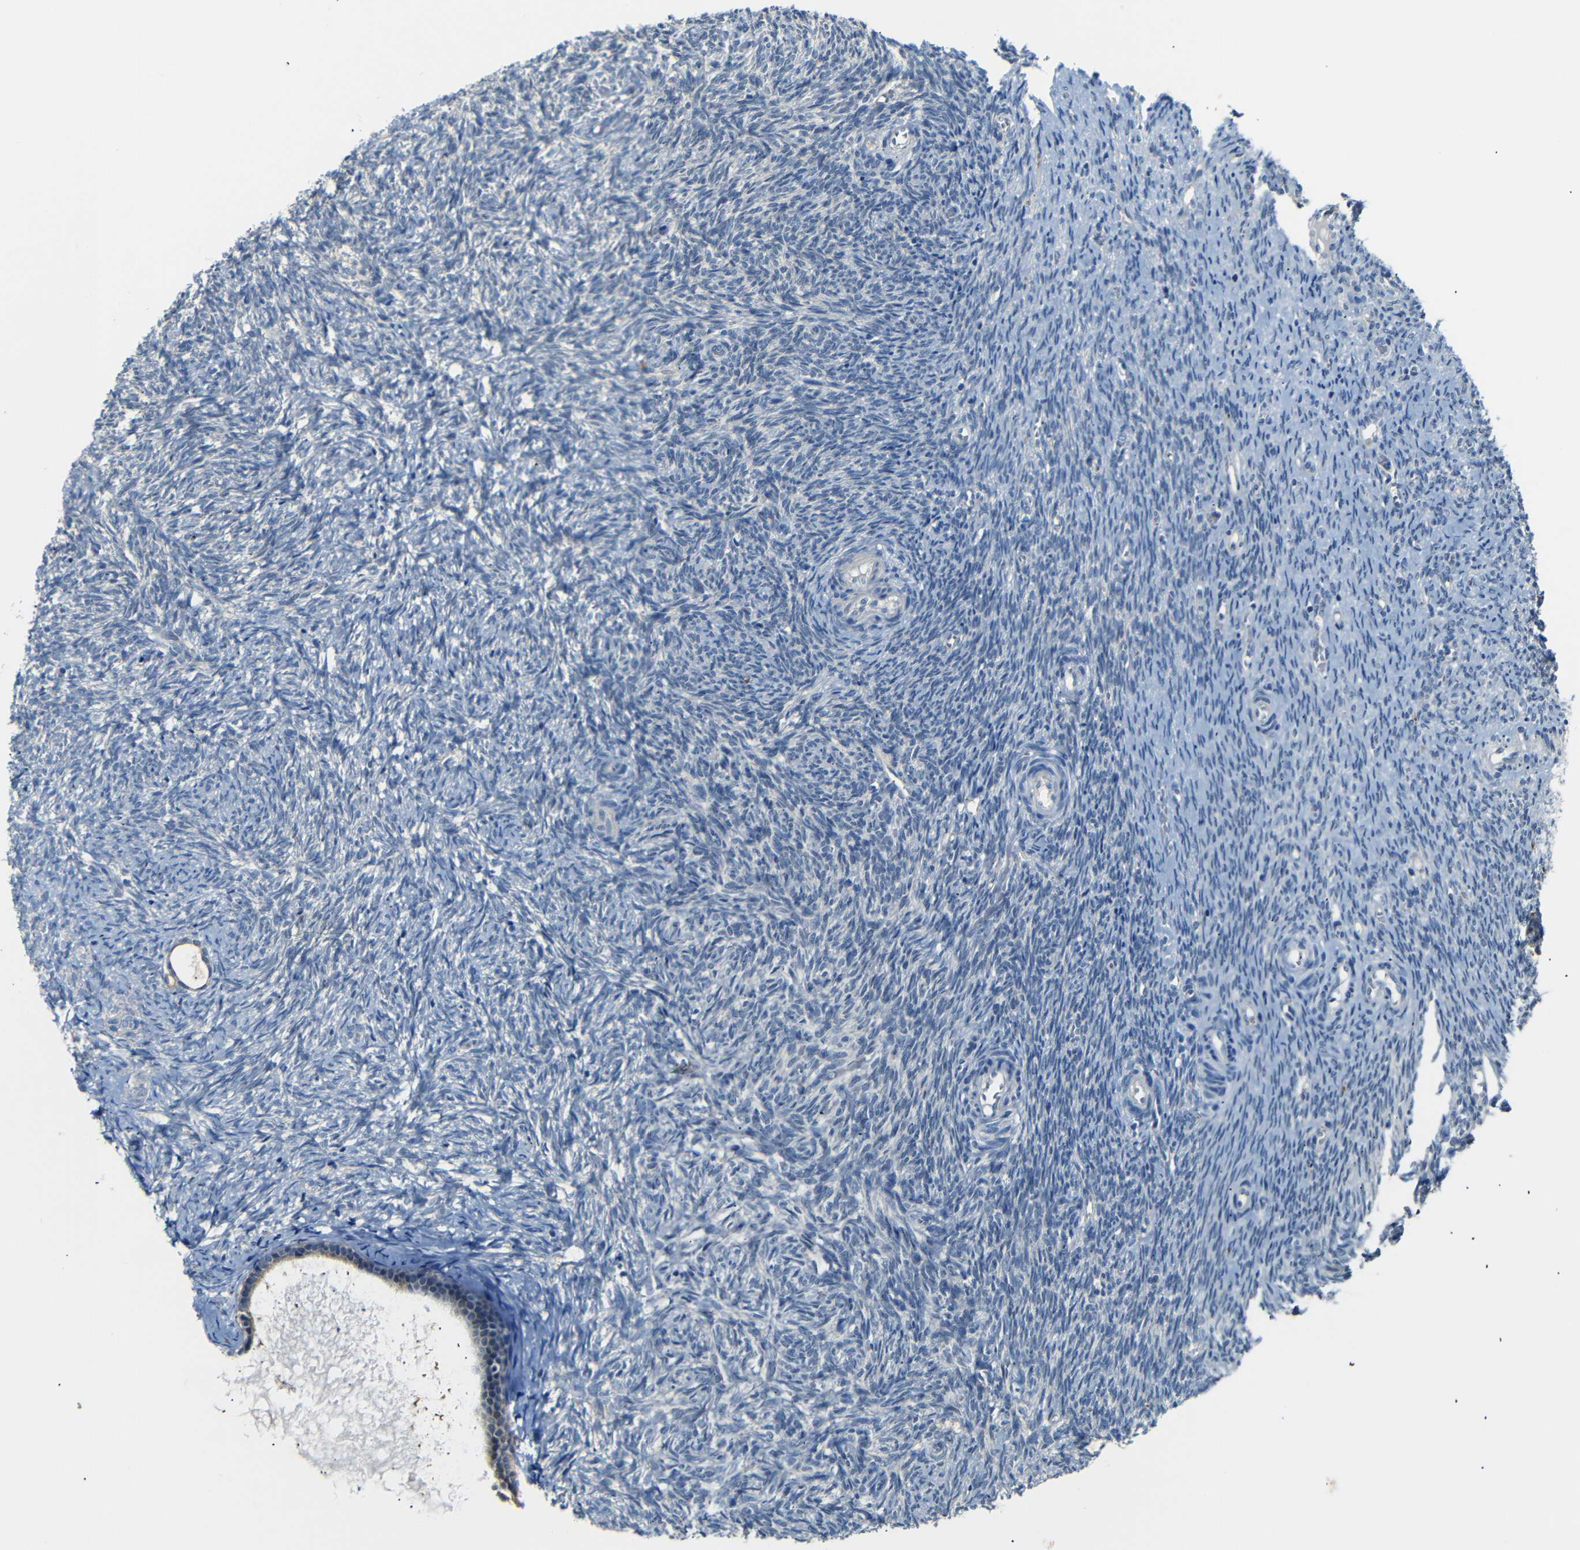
{"staining": {"intensity": "weak", "quantity": ">75%", "location": "cytoplasmic/membranous"}, "tissue": "ovary", "cell_type": "Follicle cells", "image_type": "normal", "snomed": [{"axis": "morphology", "description": "Normal tissue, NOS"}, {"axis": "topography", "description": "Ovary"}], "caption": "About >75% of follicle cells in benign human ovary reveal weak cytoplasmic/membranous protein positivity as visualized by brown immunohistochemical staining.", "gene": "SFN", "patient": {"sex": "female", "age": 41}}